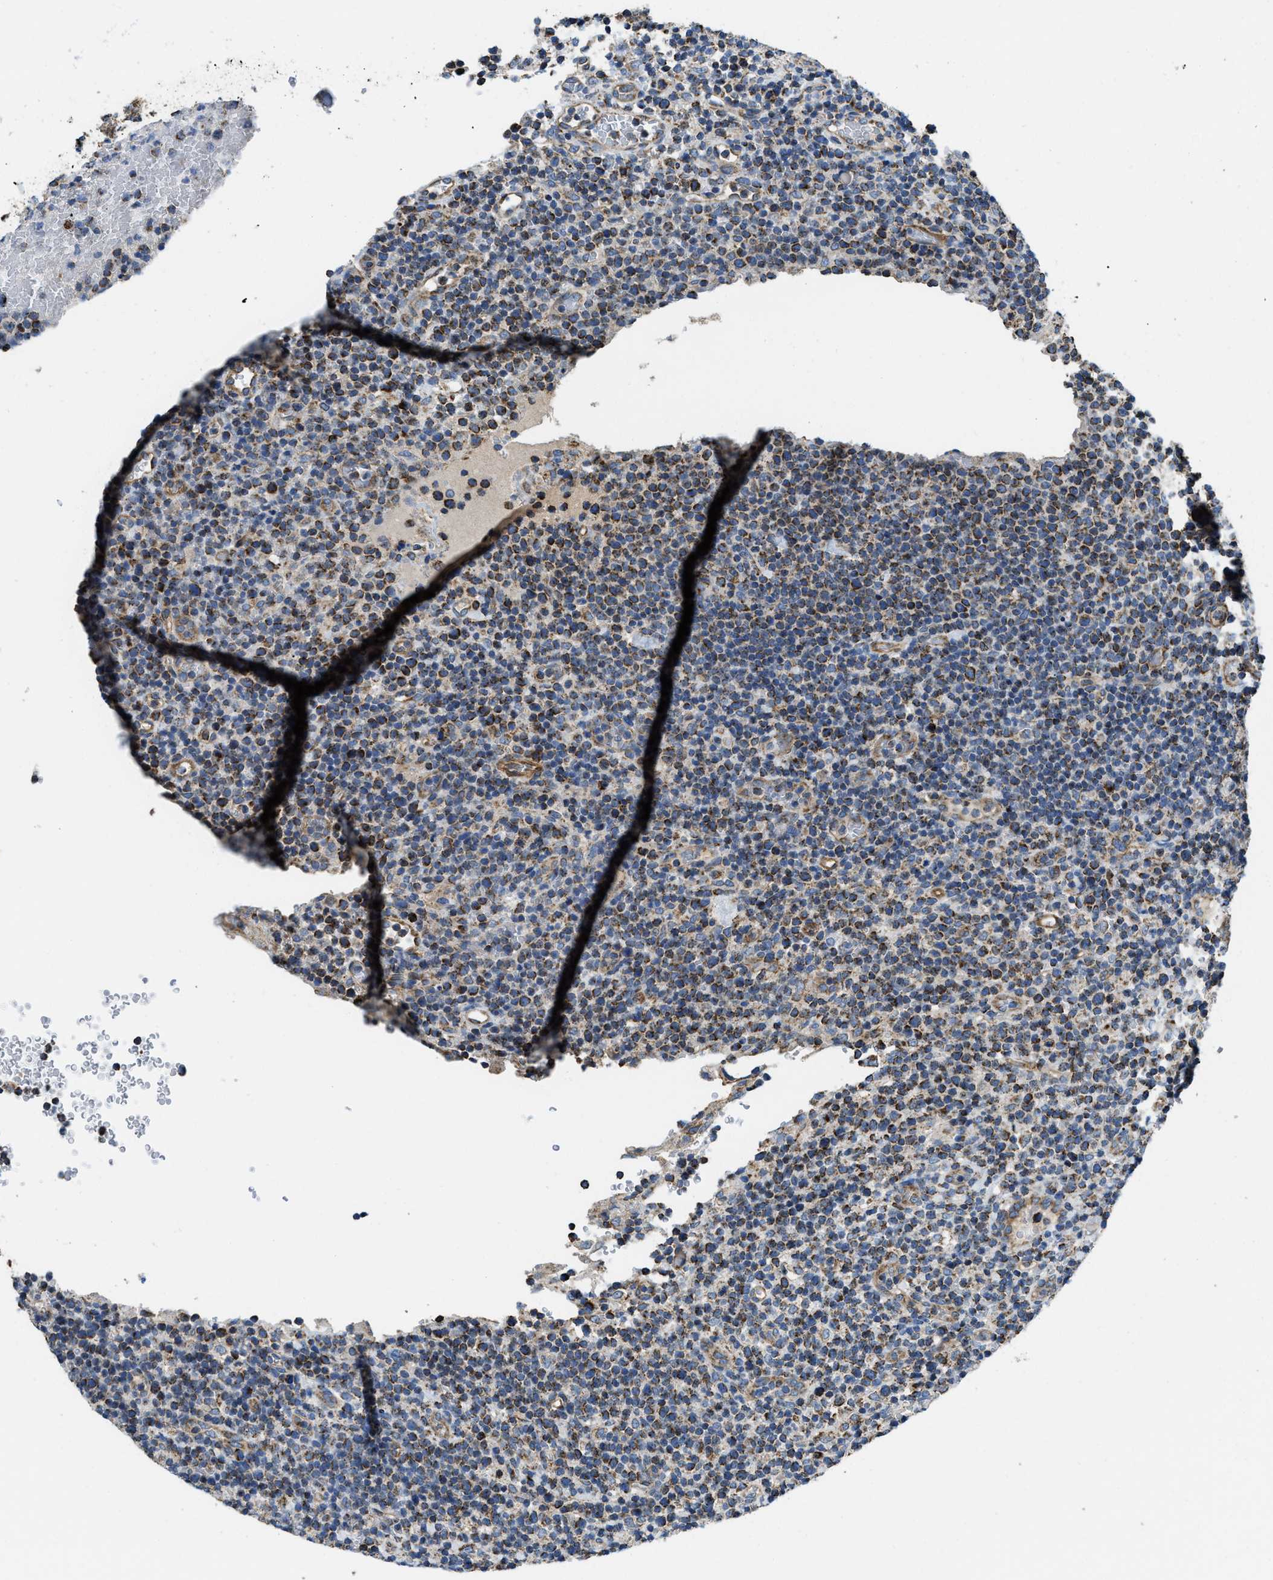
{"staining": {"intensity": "strong", "quantity": "25%-75%", "location": "cytoplasmic/membranous"}, "tissue": "lymphoma", "cell_type": "Tumor cells", "image_type": "cancer", "snomed": [{"axis": "morphology", "description": "Malignant lymphoma, non-Hodgkin's type, High grade"}, {"axis": "topography", "description": "Lymph node"}], "caption": "Lymphoma was stained to show a protein in brown. There is high levels of strong cytoplasmic/membranous positivity in approximately 25%-75% of tumor cells.", "gene": "STK33", "patient": {"sex": "male", "age": 61}}